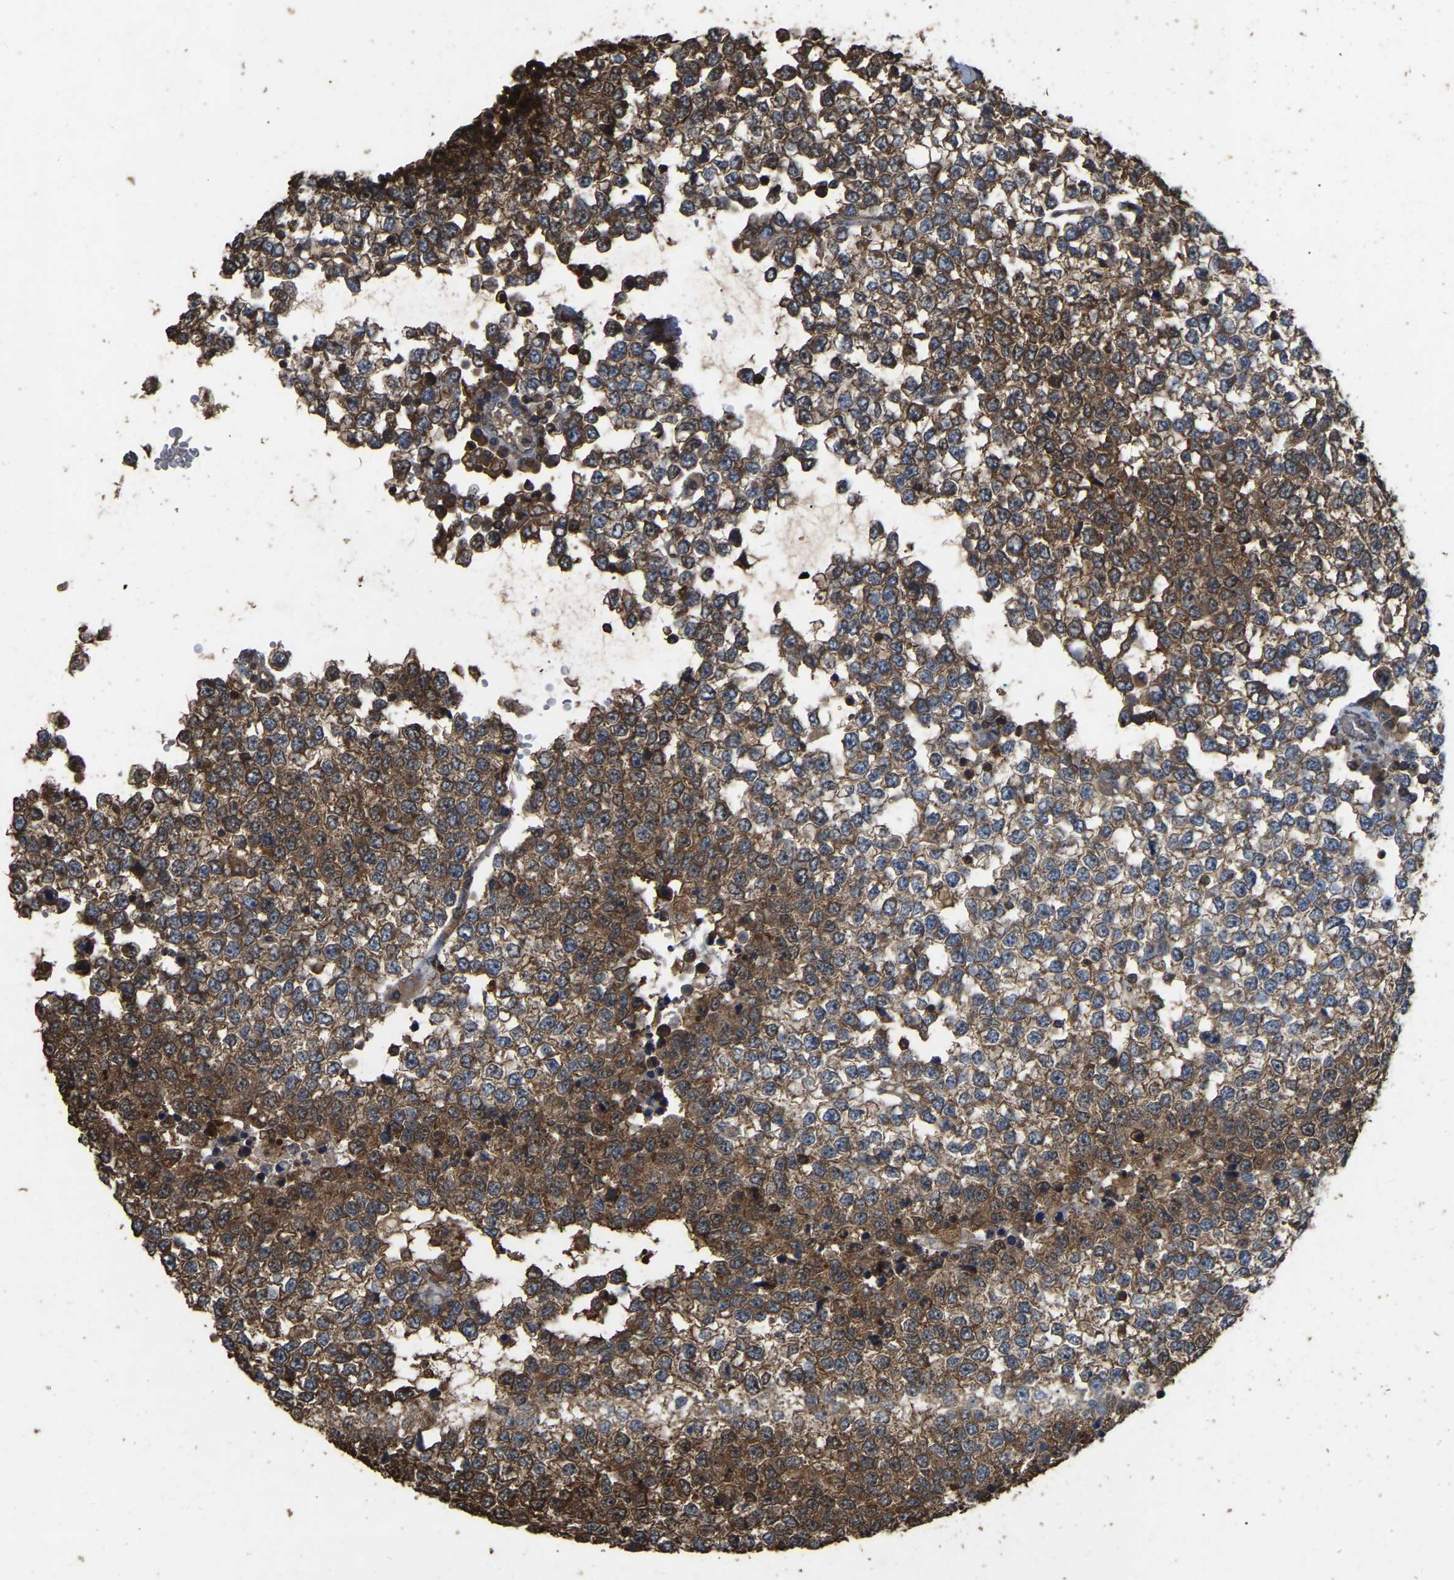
{"staining": {"intensity": "moderate", "quantity": "25%-75%", "location": "cytoplasmic/membranous"}, "tissue": "testis cancer", "cell_type": "Tumor cells", "image_type": "cancer", "snomed": [{"axis": "morphology", "description": "Seminoma, NOS"}, {"axis": "topography", "description": "Testis"}], "caption": "Protein expression analysis of testis cancer (seminoma) exhibits moderate cytoplasmic/membranous positivity in about 25%-75% of tumor cells.", "gene": "FHIT", "patient": {"sex": "male", "age": 65}}